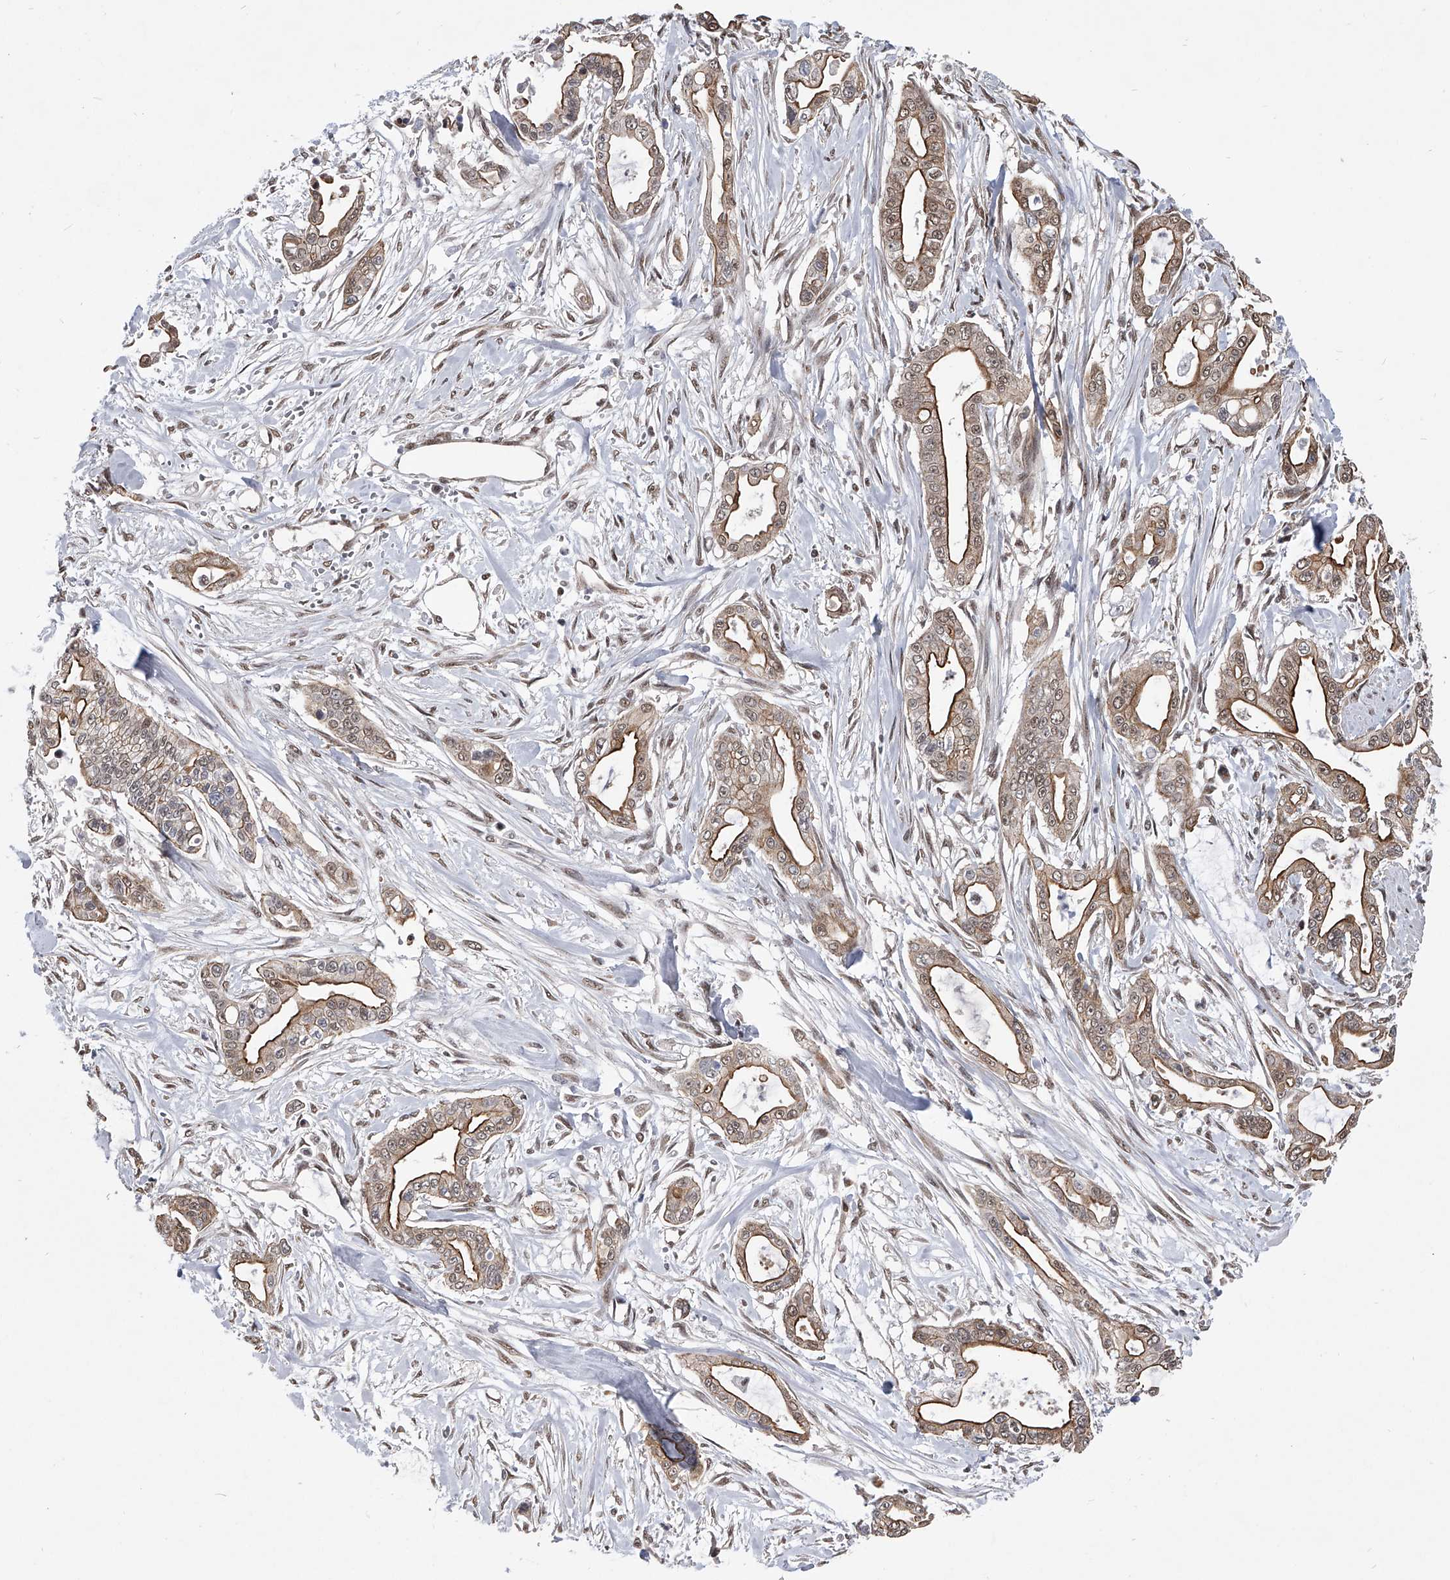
{"staining": {"intensity": "moderate", "quantity": "25%-75%", "location": "cytoplasmic/membranous,nuclear"}, "tissue": "pancreatic cancer", "cell_type": "Tumor cells", "image_type": "cancer", "snomed": [{"axis": "morphology", "description": "Adenocarcinoma, NOS"}, {"axis": "topography", "description": "Pancreas"}], "caption": "Pancreatic adenocarcinoma stained with a protein marker displays moderate staining in tumor cells.", "gene": "ZNF76", "patient": {"sex": "male", "age": 68}}